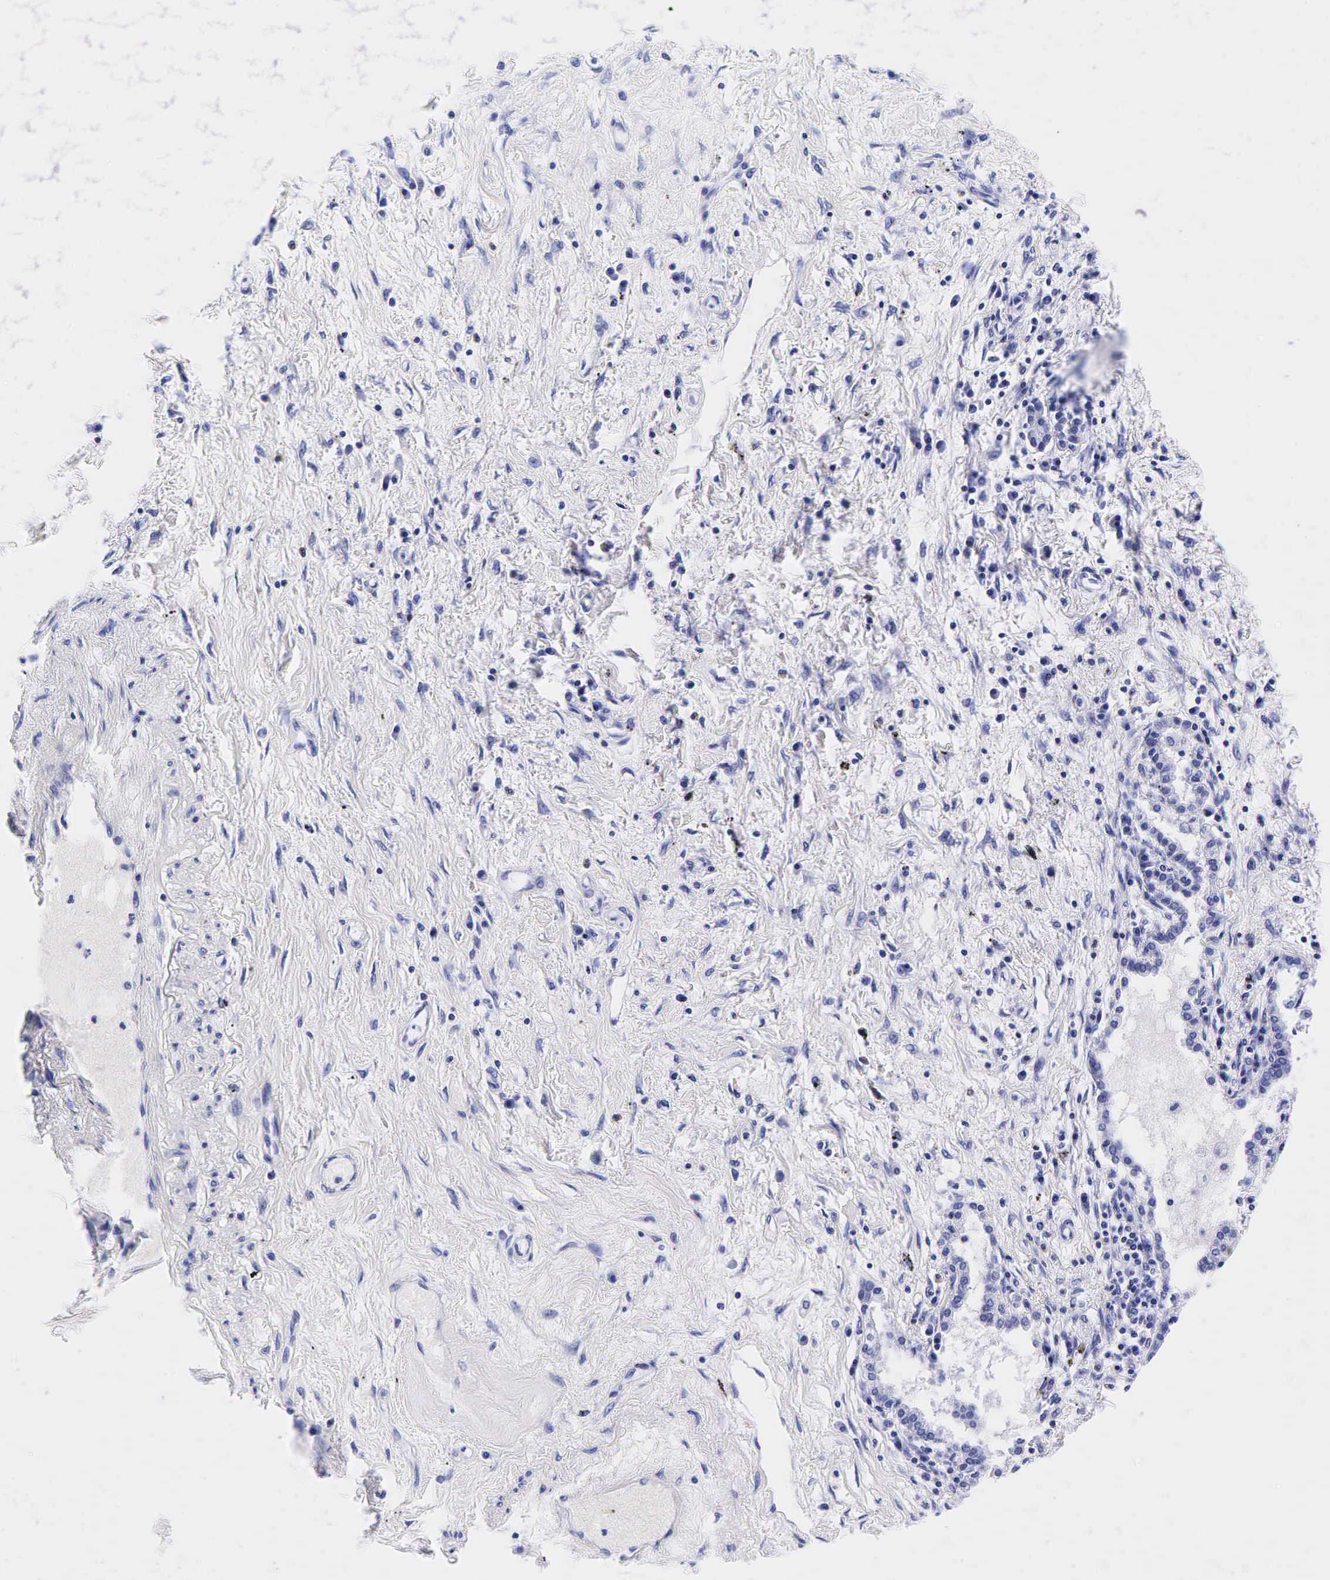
{"staining": {"intensity": "negative", "quantity": "none", "location": "none"}, "tissue": "lung cancer", "cell_type": "Tumor cells", "image_type": "cancer", "snomed": [{"axis": "morphology", "description": "Adenocarcinoma, NOS"}, {"axis": "topography", "description": "Lung"}], "caption": "A micrograph of adenocarcinoma (lung) stained for a protein exhibits no brown staining in tumor cells.", "gene": "GAST", "patient": {"sex": "male", "age": 60}}